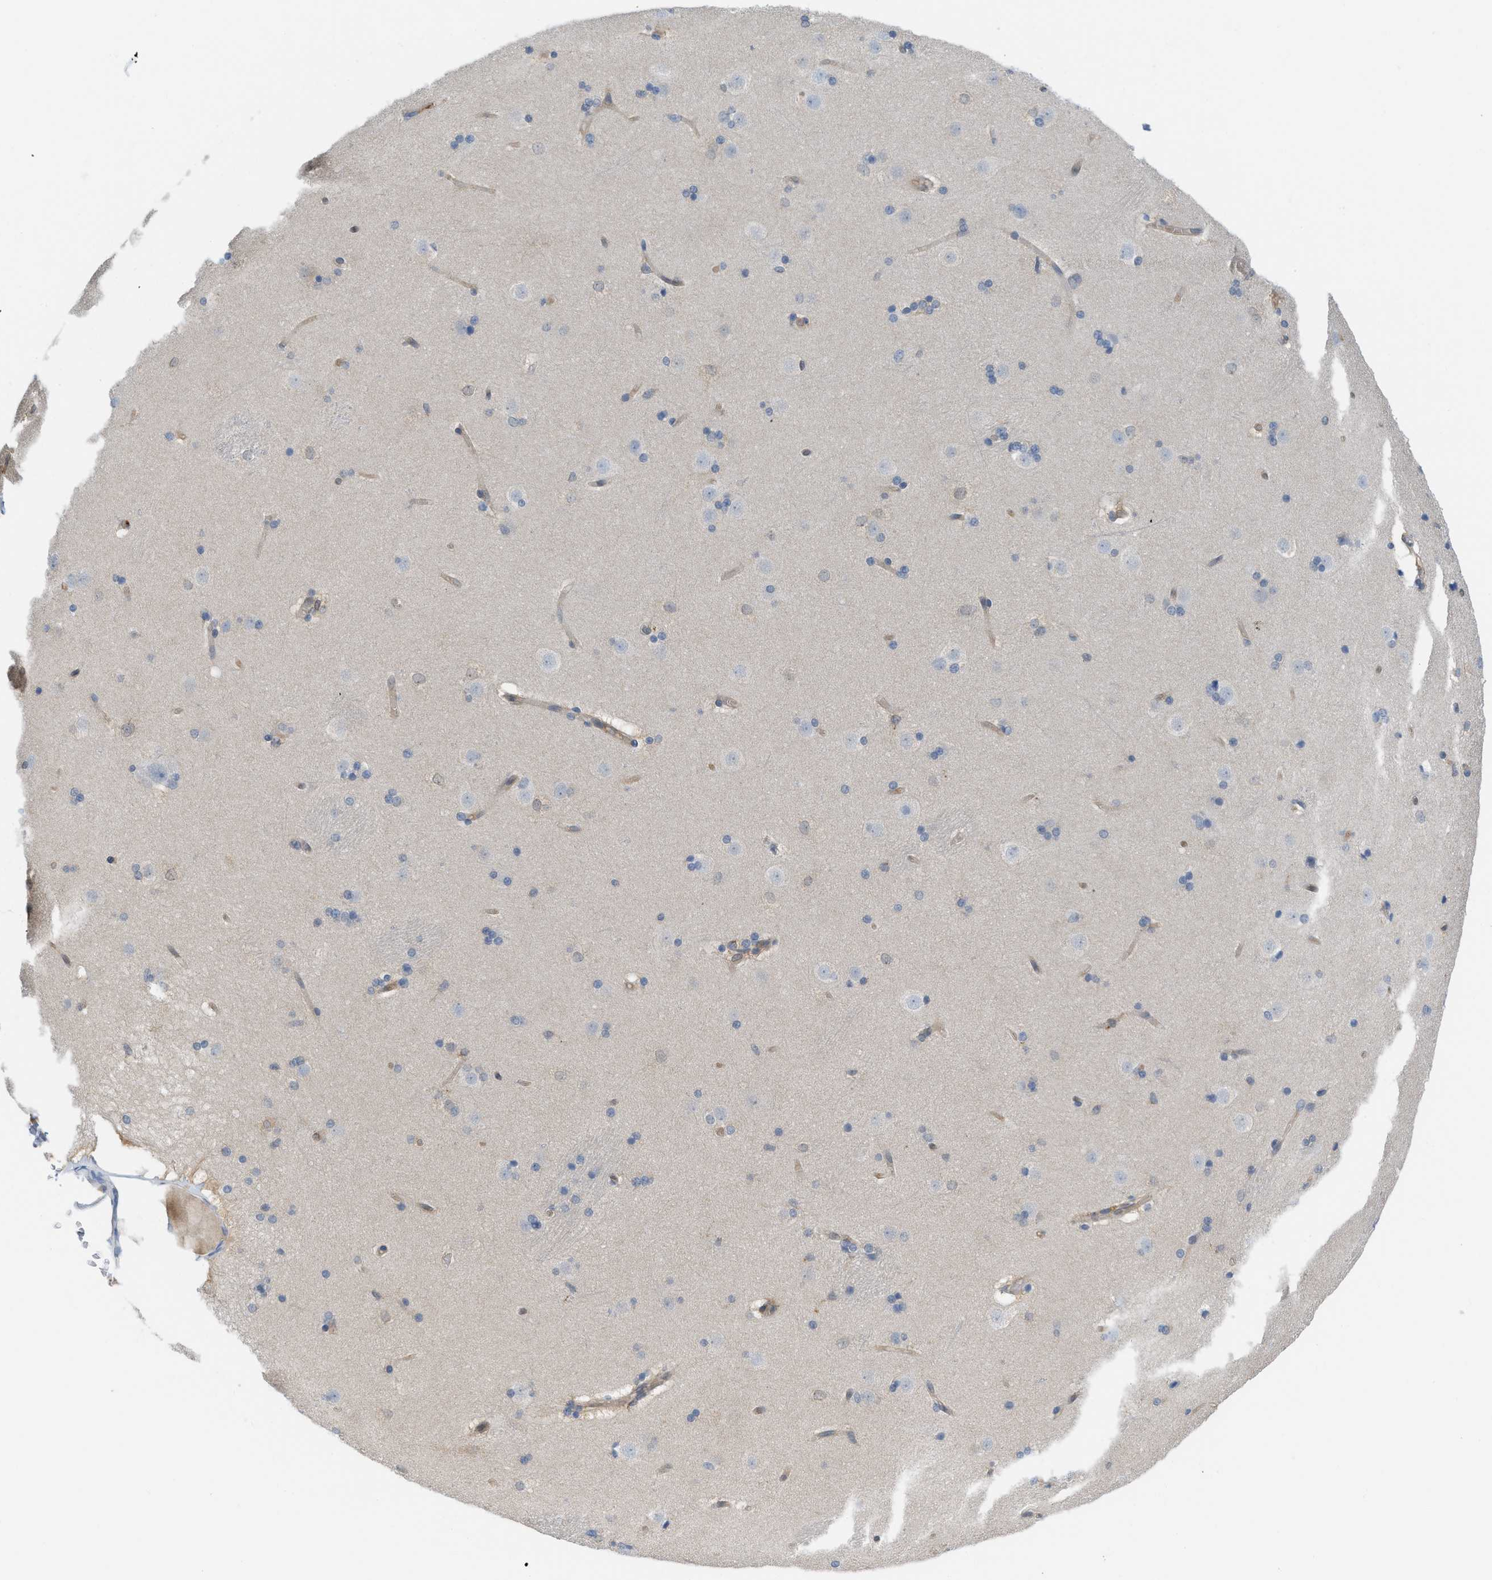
{"staining": {"intensity": "negative", "quantity": "none", "location": "none"}, "tissue": "caudate", "cell_type": "Glial cells", "image_type": "normal", "snomed": [{"axis": "morphology", "description": "Normal tissue, NOS"}, {"axis": "topography", "description": "Lateral ventricle wall"}], "caption": "A micrograph of caudate stained for a protein exhibits no brown staining in glial cells. (DAB (3,3'-diaminobenzidine) immunohistochemistry (IHC) with hematoxylin counter stain).", "gene": "CSTB", "patient": {"sex": "female", "age": 19}}